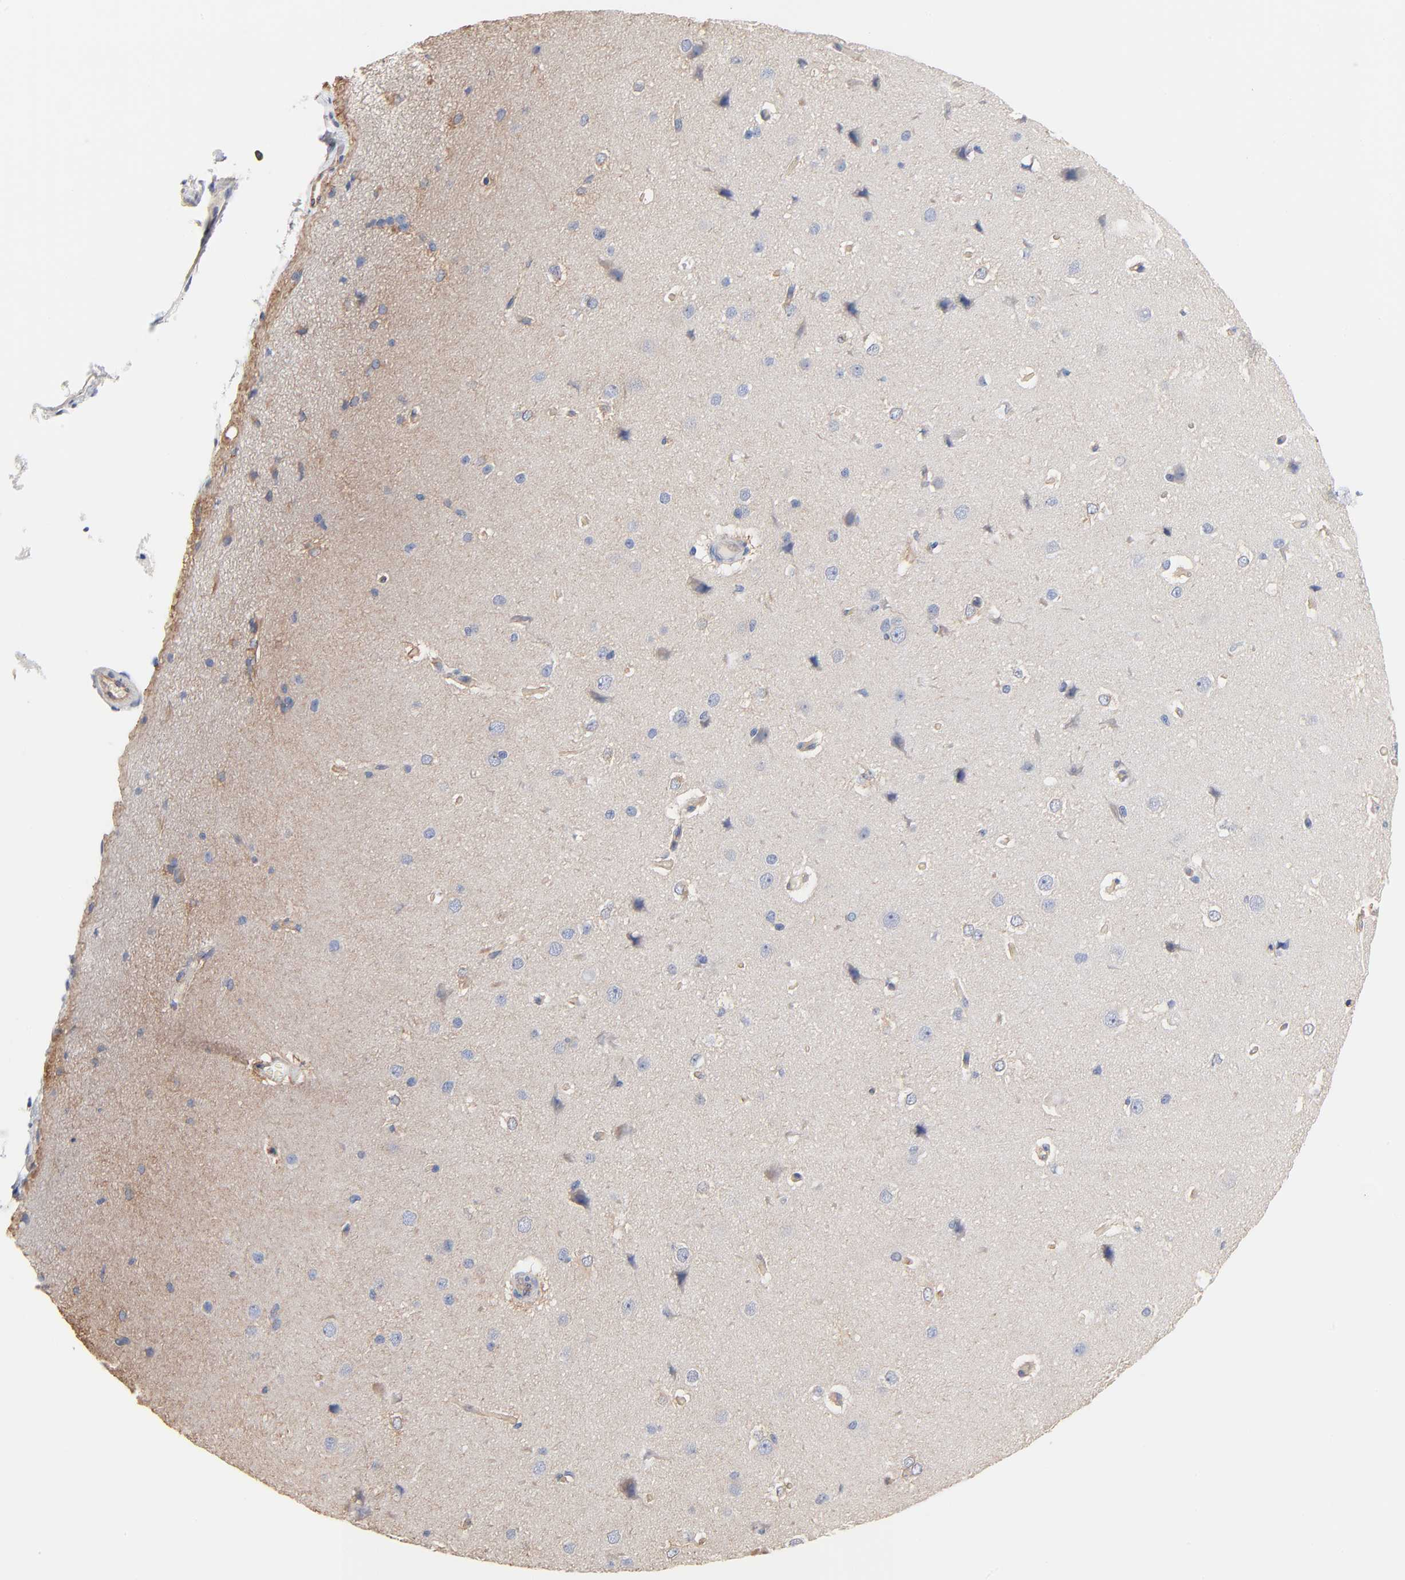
{"staining": {"intensity": "negative", "quantity": "none", "location": "none"}, "tissue": "cerebral cortex", "cell_type": "Endothelial cells", "image_type": "normal", "snomed": [{"axis": "morphology", "description": "Normal tissue, NOS"}, {"axis": "topography", "description": "Cerebral cortex"}], "caption": "IHC image of normal cerebral cortex: human cerebral cortex stained with DAB reveals no significant protein expression in endothelial cells.", "gene": "ABCD4", "patient": {"sex": "female", "age": 45}}